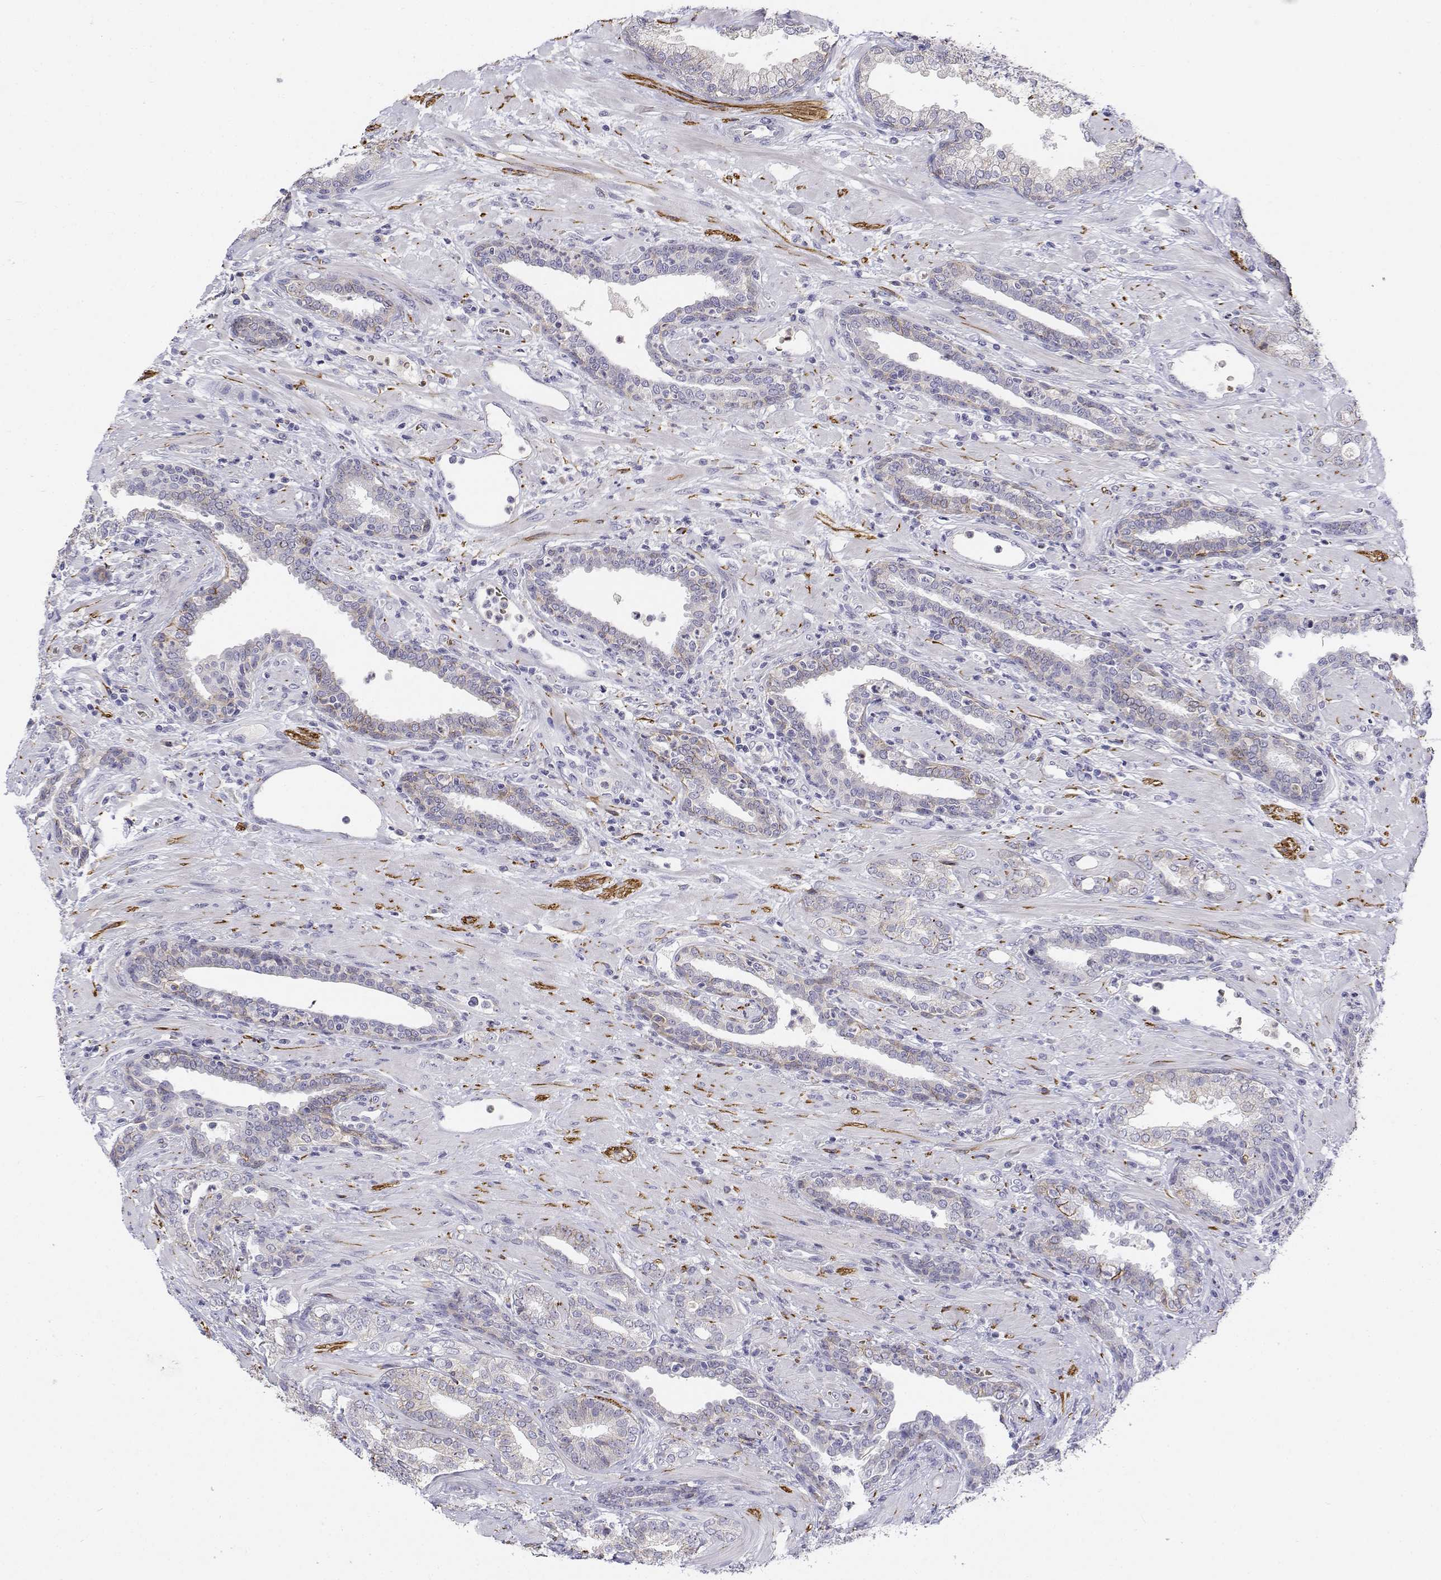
{"staining": {"intensity": "weak", "quantity": "25%-75%", "location": "cytoplasmic/membranous"}, "tissue": "prostate cancer", "cell_type": "Tumor cells", "image_type": "cancer", "snomed": [{"axis": "morphology", "description": "Adenocarcinoma, Low grade"}, {"axis": "topography", "description": "Prostate"}], "caption": "IHC photomicrograph of neoplastic tissue: prostate cancer stained using immunohistochemistry (IHC) exhibits low levels of weak protein expression localized specifically in the cytoplasmic/membranous of tumor cells, appearing as a cytoplasmic/membranous brown color.", "gene": "CADM1", "patient": {"sex": "male", "age": 61}}